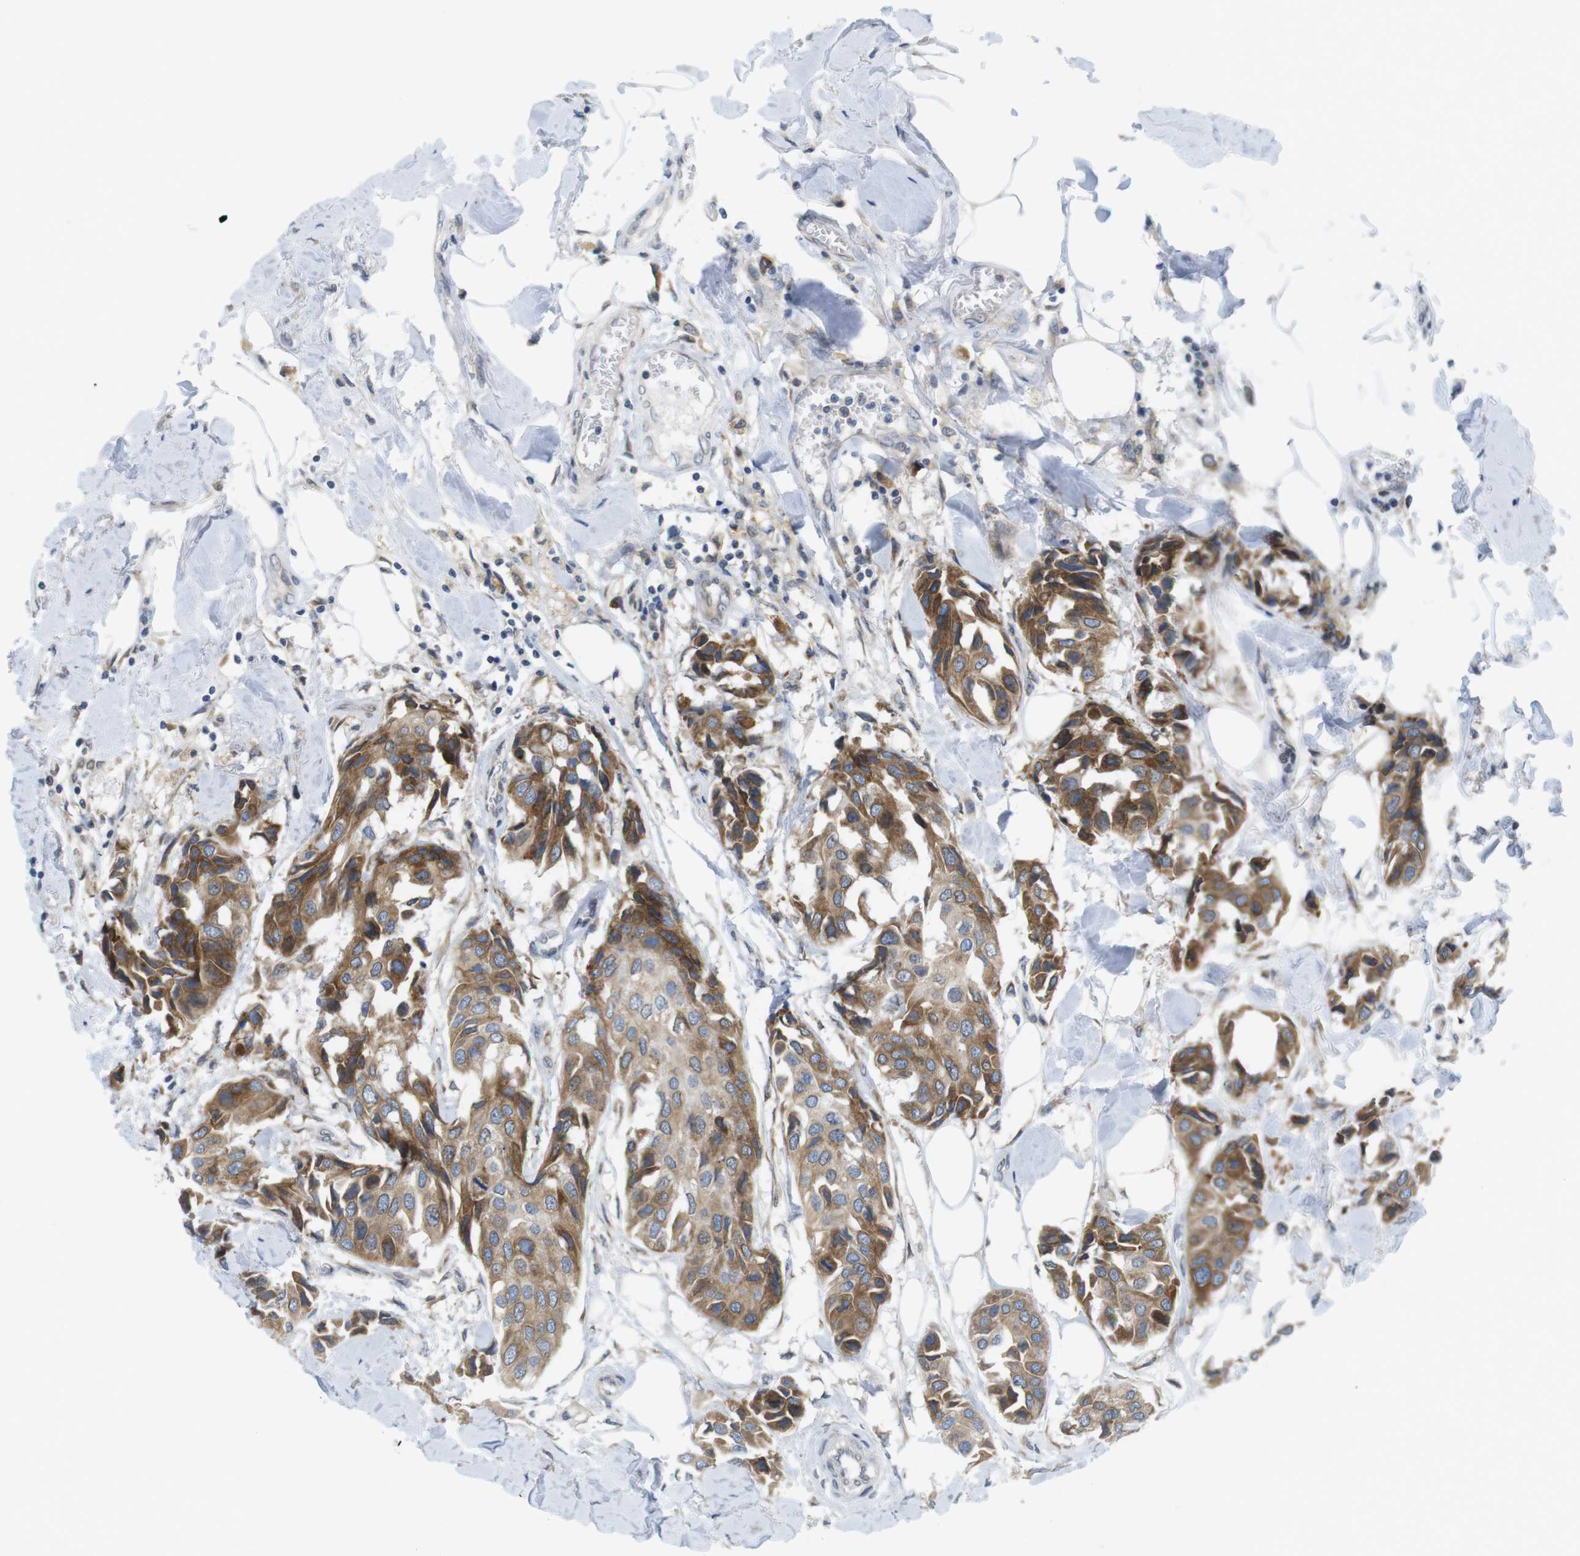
{"staining": {"intensity": "moderate", "quantity": ">75%", "location": "cytoplasmic/membranous"}, "tissue": "breast cancer", "cell_type": "Tumor cells", "image_type": "cancer", "snomed": [{"axis": "morphology", "description": "Duct carcinoma"}, {"axis": "topography", "description": "Breast"}], "caption": "Immunohistochemistry (IHC) photomicrograph of neoplastic tissue: human breast intraductal carcinoma stained using IHC reveals medium levels of moderate protein expression localized specifically in the cytoplasmic/membranous of tumor cells, appearing as a cytoplasmic/membranous brown color.", "gene": "ERGIC3", "patient": {"sex": "female", "age": 80}}